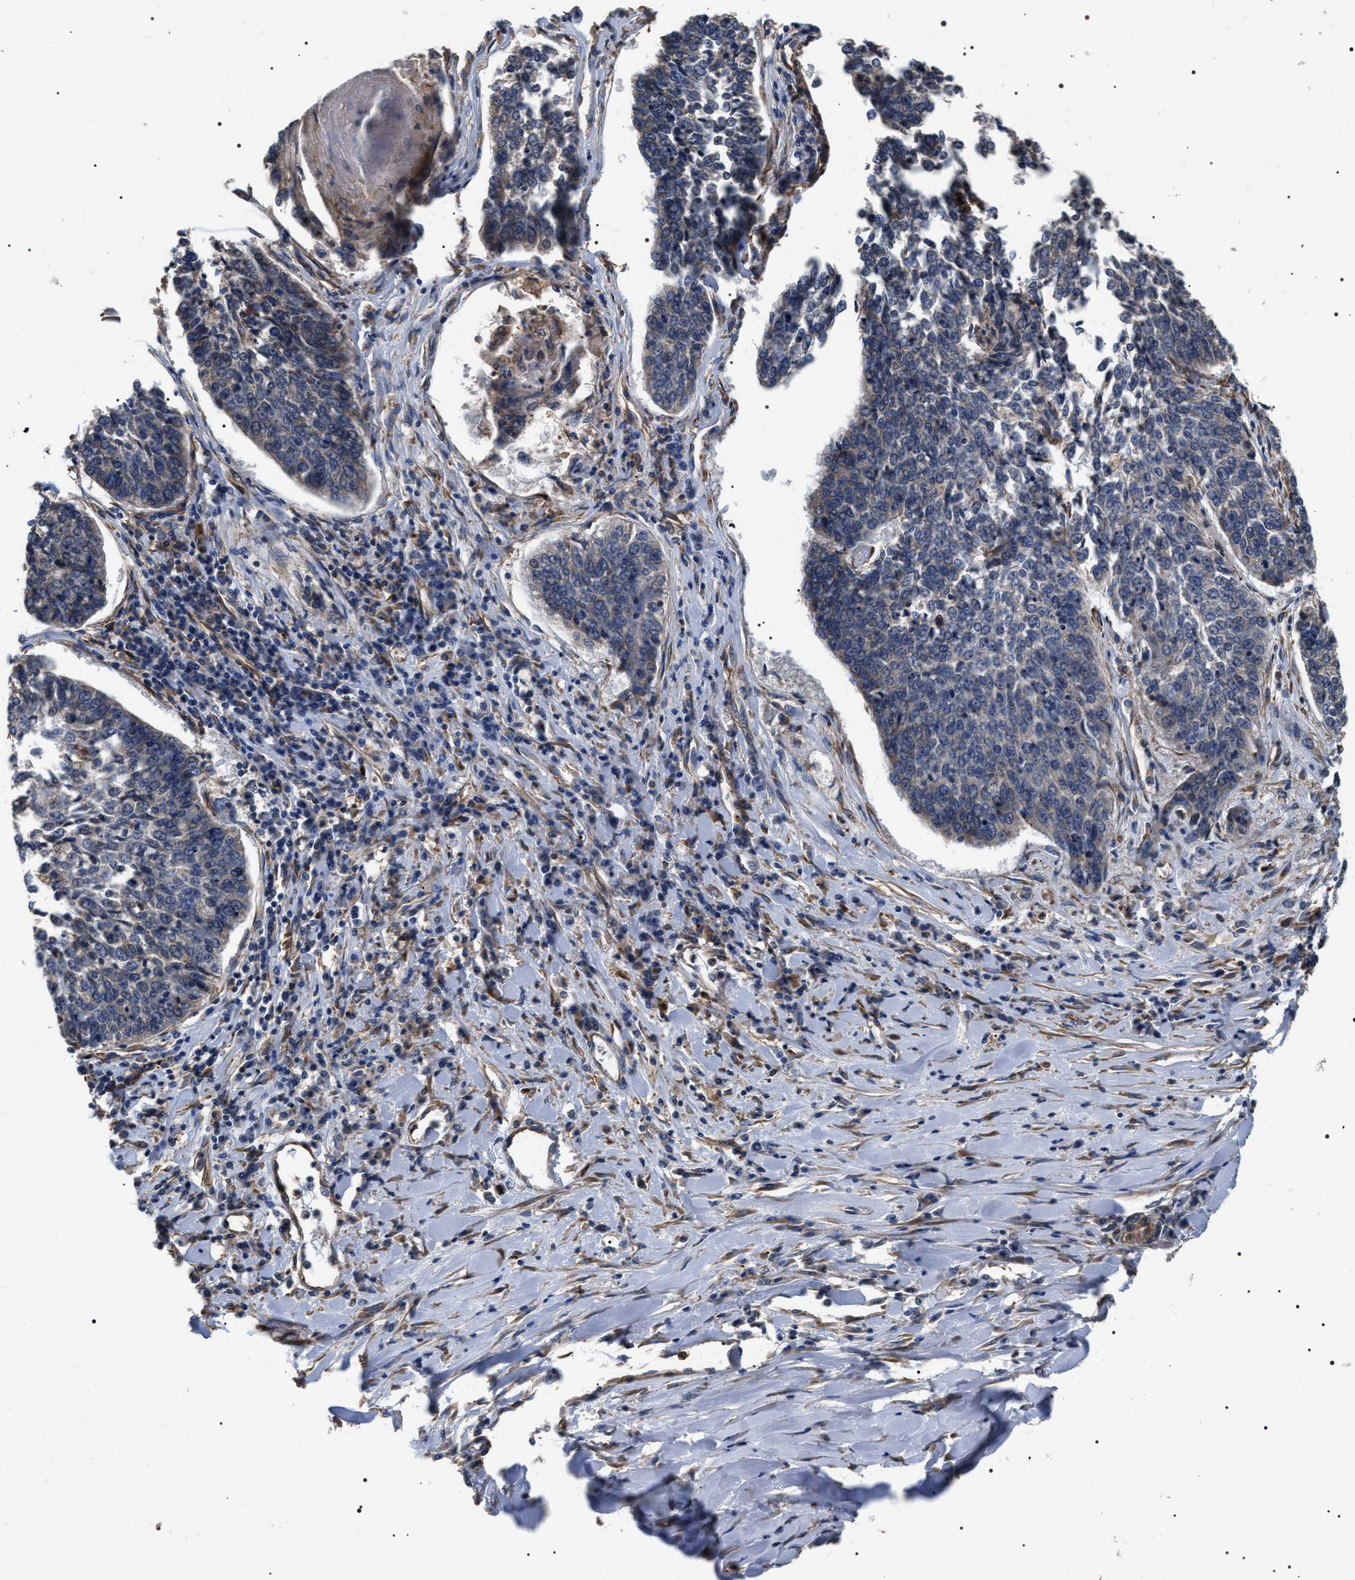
{"staining": {"intensity": "weak", "quantity": "<25%", "location": "cytoplasmic/membranous"}, "tissue": "lung cancer", "cell_type": "Tumor cells", "image_type": "cancer", "snomed": [{"axis": "morphology", "description": "Normal tissue, NOS"}, {"axis": "morphology", "description": "Squamous cell carcinoma, NOS"}, {"axis": "topography", "description": "Cartilage tissue"}, {"axis": "topography", "description": "Bronchus"}, {"axis": "topography", "description": "Lung"}], "caption": "The micrograph demonstrates no significant staining in tumor cells of lung cancer.", "gene": "TSPAN33", "patient": {"sex": "female", "age": 49}}